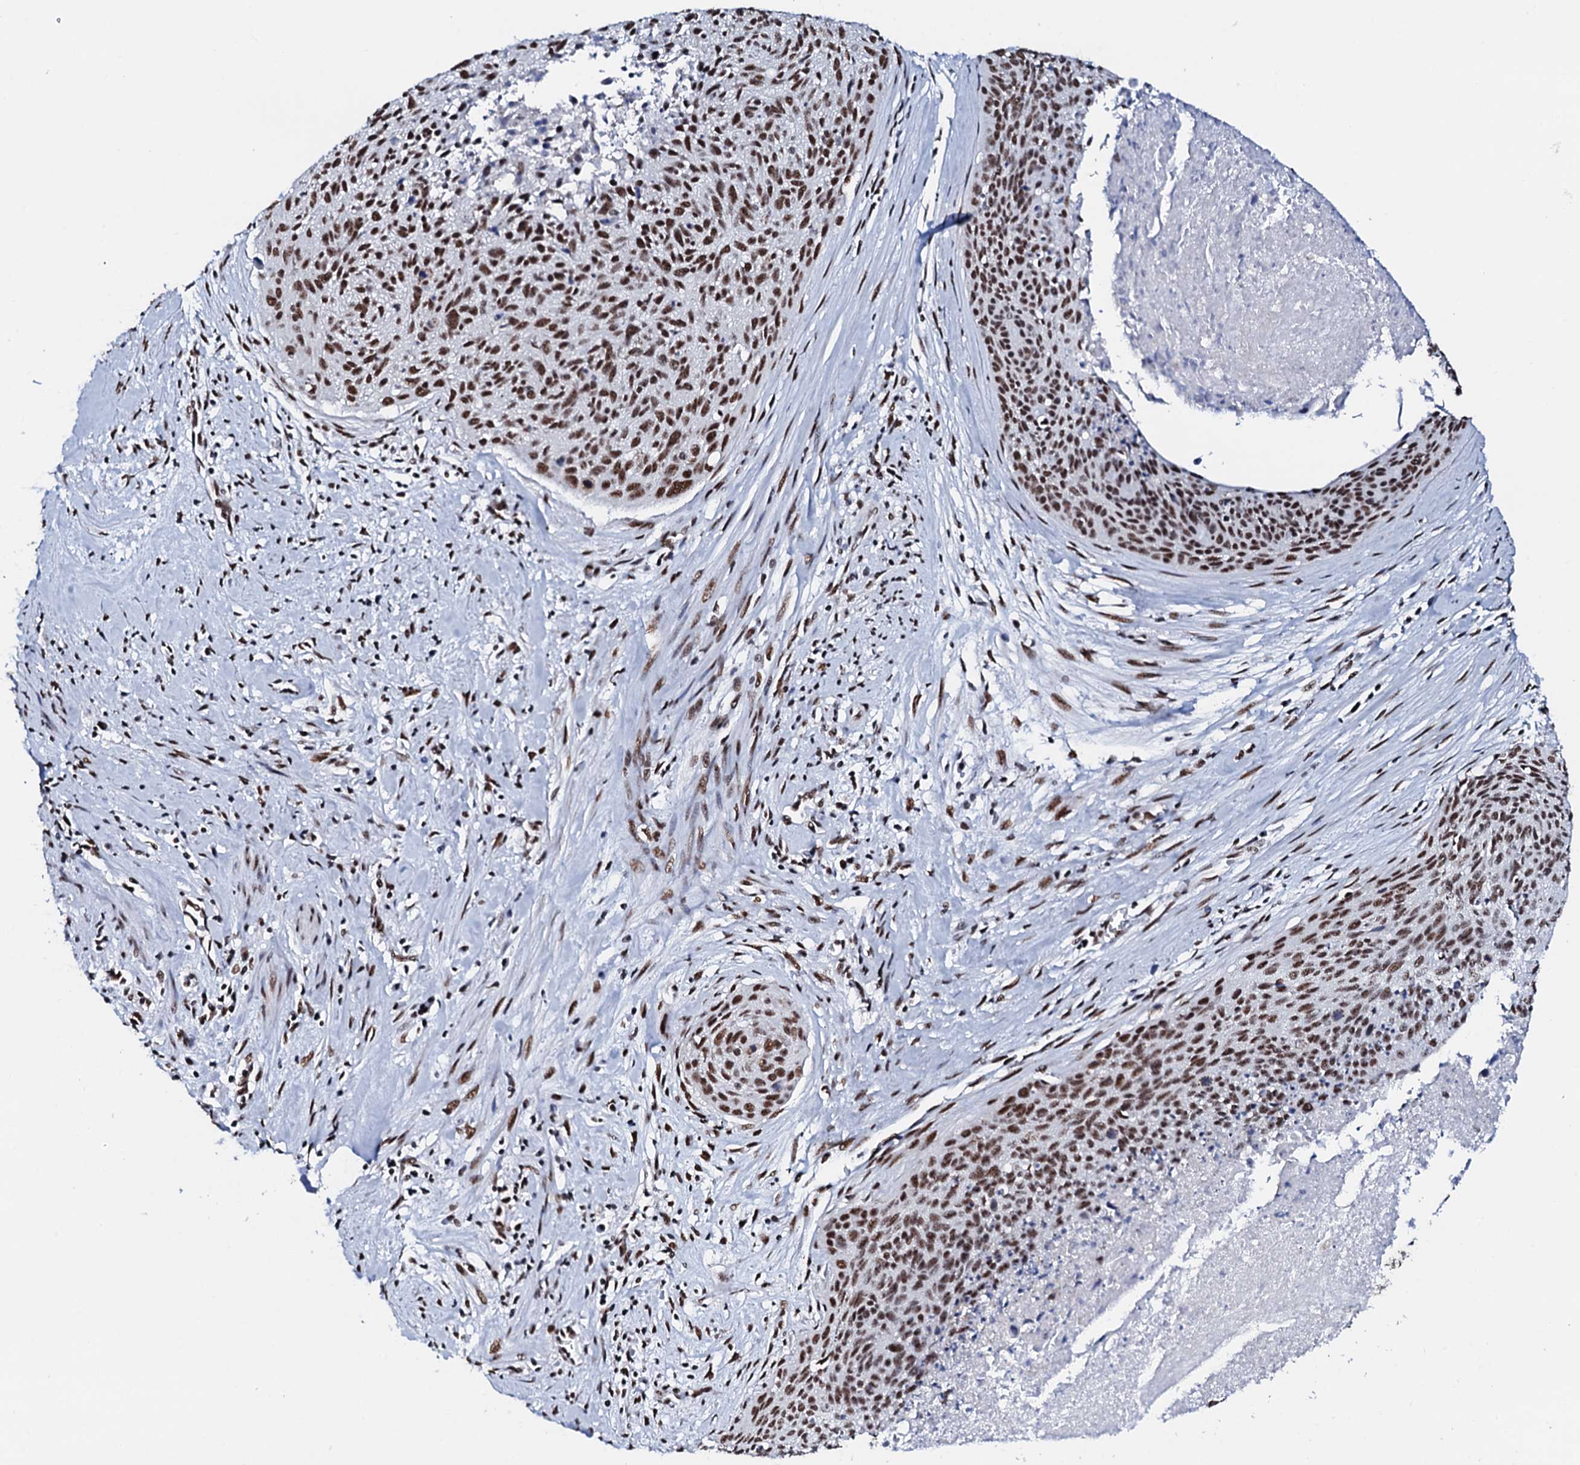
{"staining": {"intensity": "strong", "quantity": ">75%", "location": "nuclear"}, "tissue": "cervical cancer", "cell_type": "Tumor cells", "image_type": "cancer", "snomed": [{"axis": "morphology", "description": "Squamous cell carcinoma, NOS"}, {"axis": "topography", "description": "Cervix"}], "caption": "The image reveals immunohistochemical staining of cervical cancer (squamous cell carcinoma). There is strong nuclear expression is seen in approximately >75% of tumor cells.", "gene": "NKAPD1", "patient": {"sex": "female", "age": 55}}